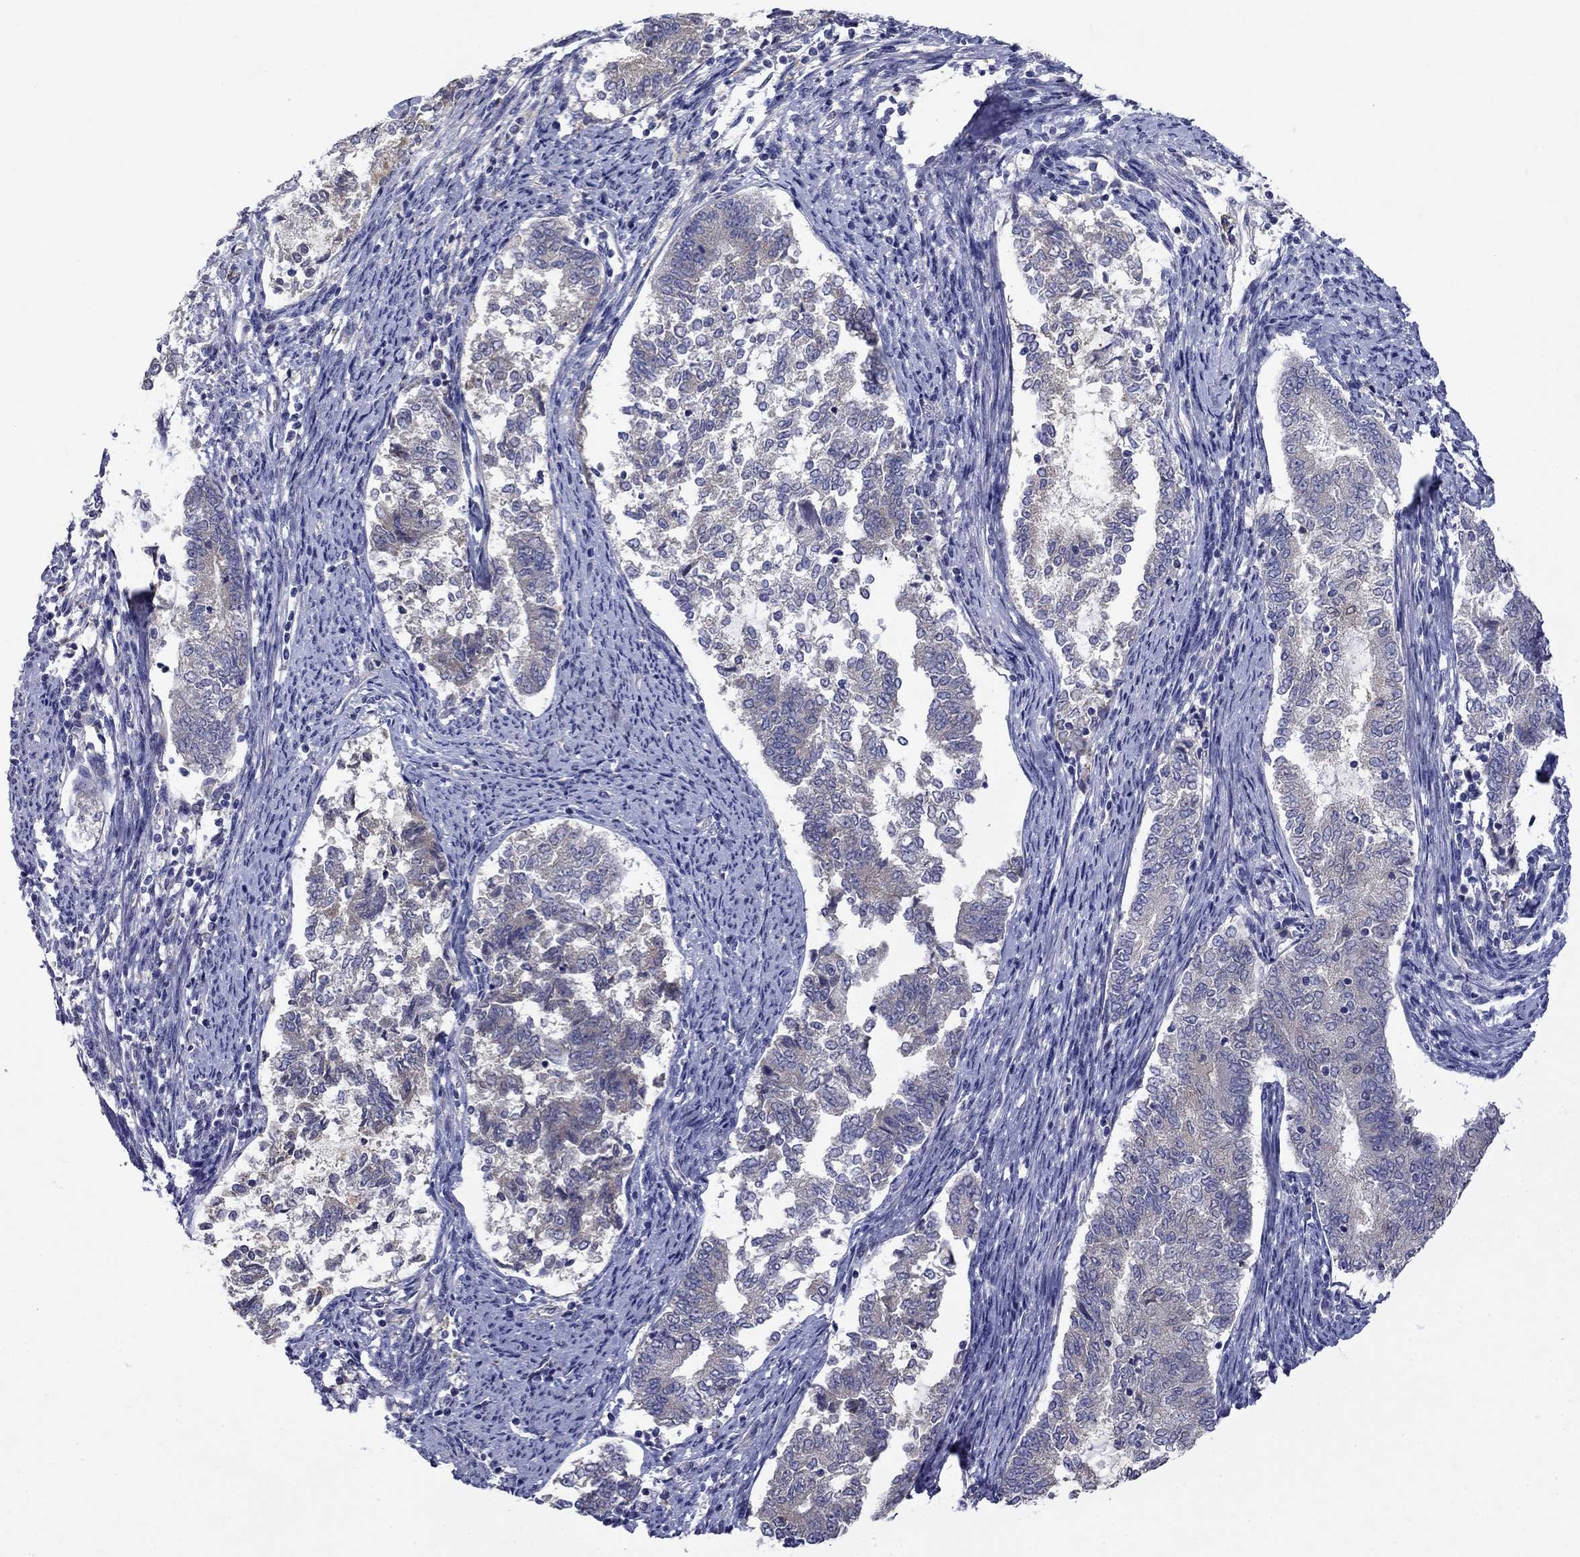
{"staining": {"intensity": "negative", "quantity": "none", "location": "none"}, "tissue": "endometrial cancer", "cell_type": "Tumor cells", "image_type": "cancer", "snomed": [{"axis": "morphology", "description": "Adenocarcinoma, NOS"}, {"axis": "topography", "description": "Endometrium"}], "caption": "Adenocarcinoma (endometrial) was stained to show a protein in brown. There is no significant expression in tumor cells.", "gene": "SULT2B1", "patient": {"sex": "female", "age": 65}}